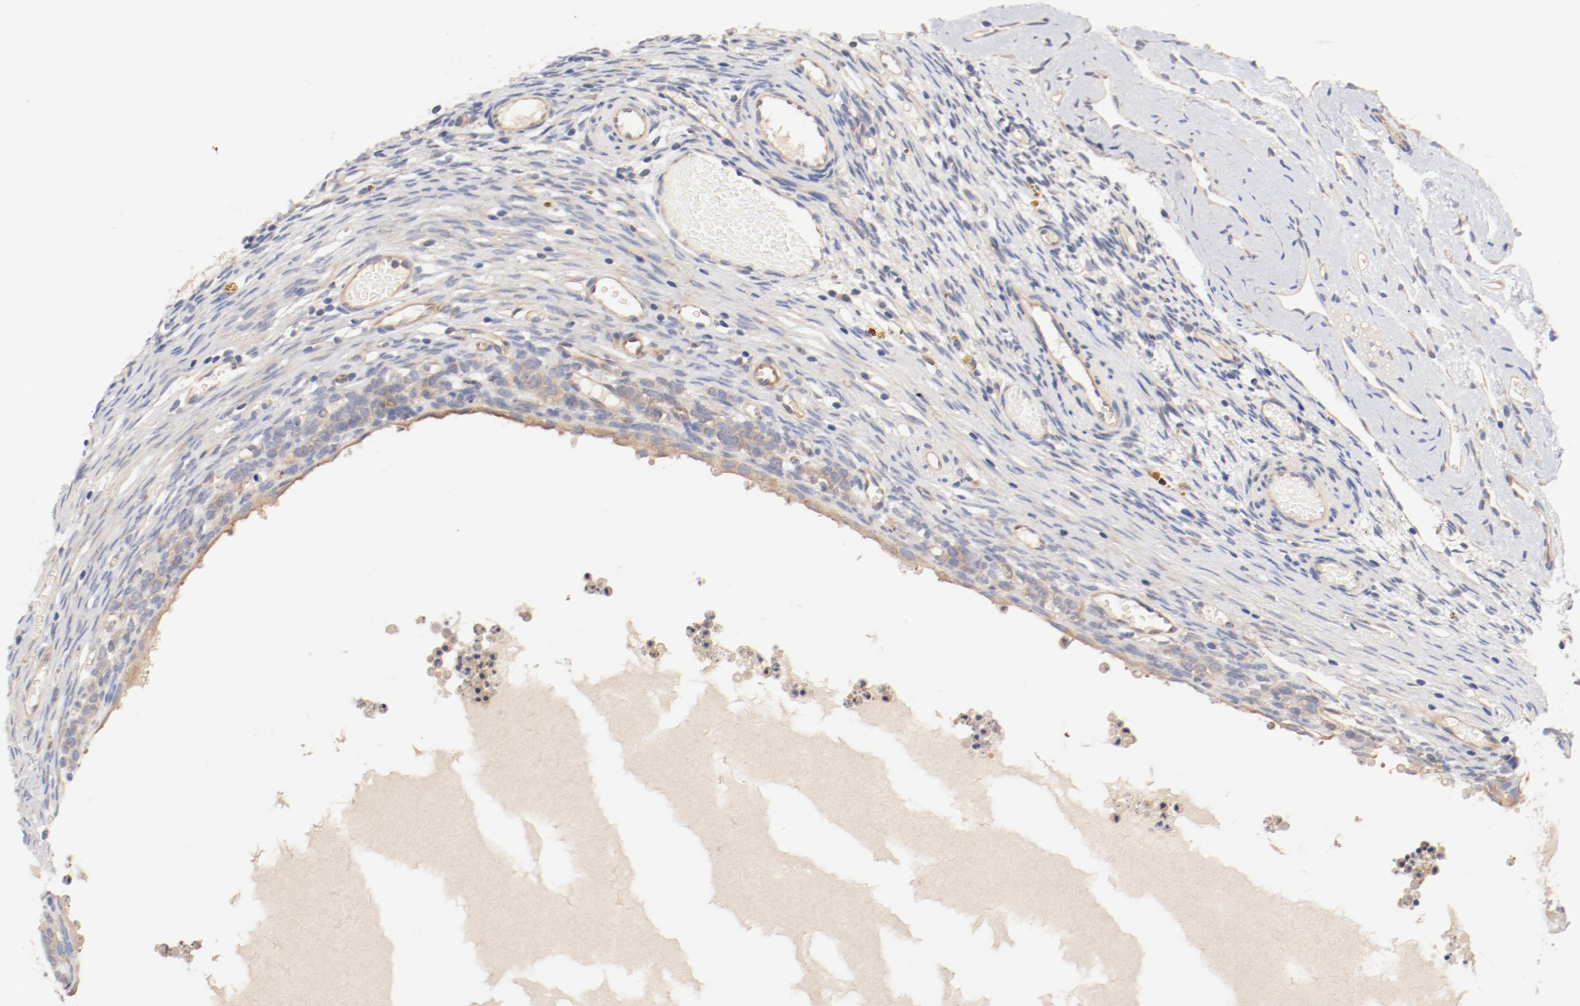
{"staining": {"intensity": "weak", "quantity": "<25%", "location": "cytoplasmic/membranous"}, "tissue": "ovary", "cell_type": "Ovarian stroma cells", "image_type": "normal", "snomed": [{"axis": "morphology", "description": "Normal tissue, NOS"}, {"axis": "topography", "description": "Ovary"}], "caption": "Unremarkable ovary was stained to show a protein in brown. There is no significant expression in ovarian stroma cells. (Stains: DAB (3,3'-diaminobenzidine) immunohistochemistry (IHC) with hematoxylin counter stain, Microscopy: brightfield microscopy at high magnification).", "gene": "DYNC1H1", "patient": {"sex": "female", "age": 35}}